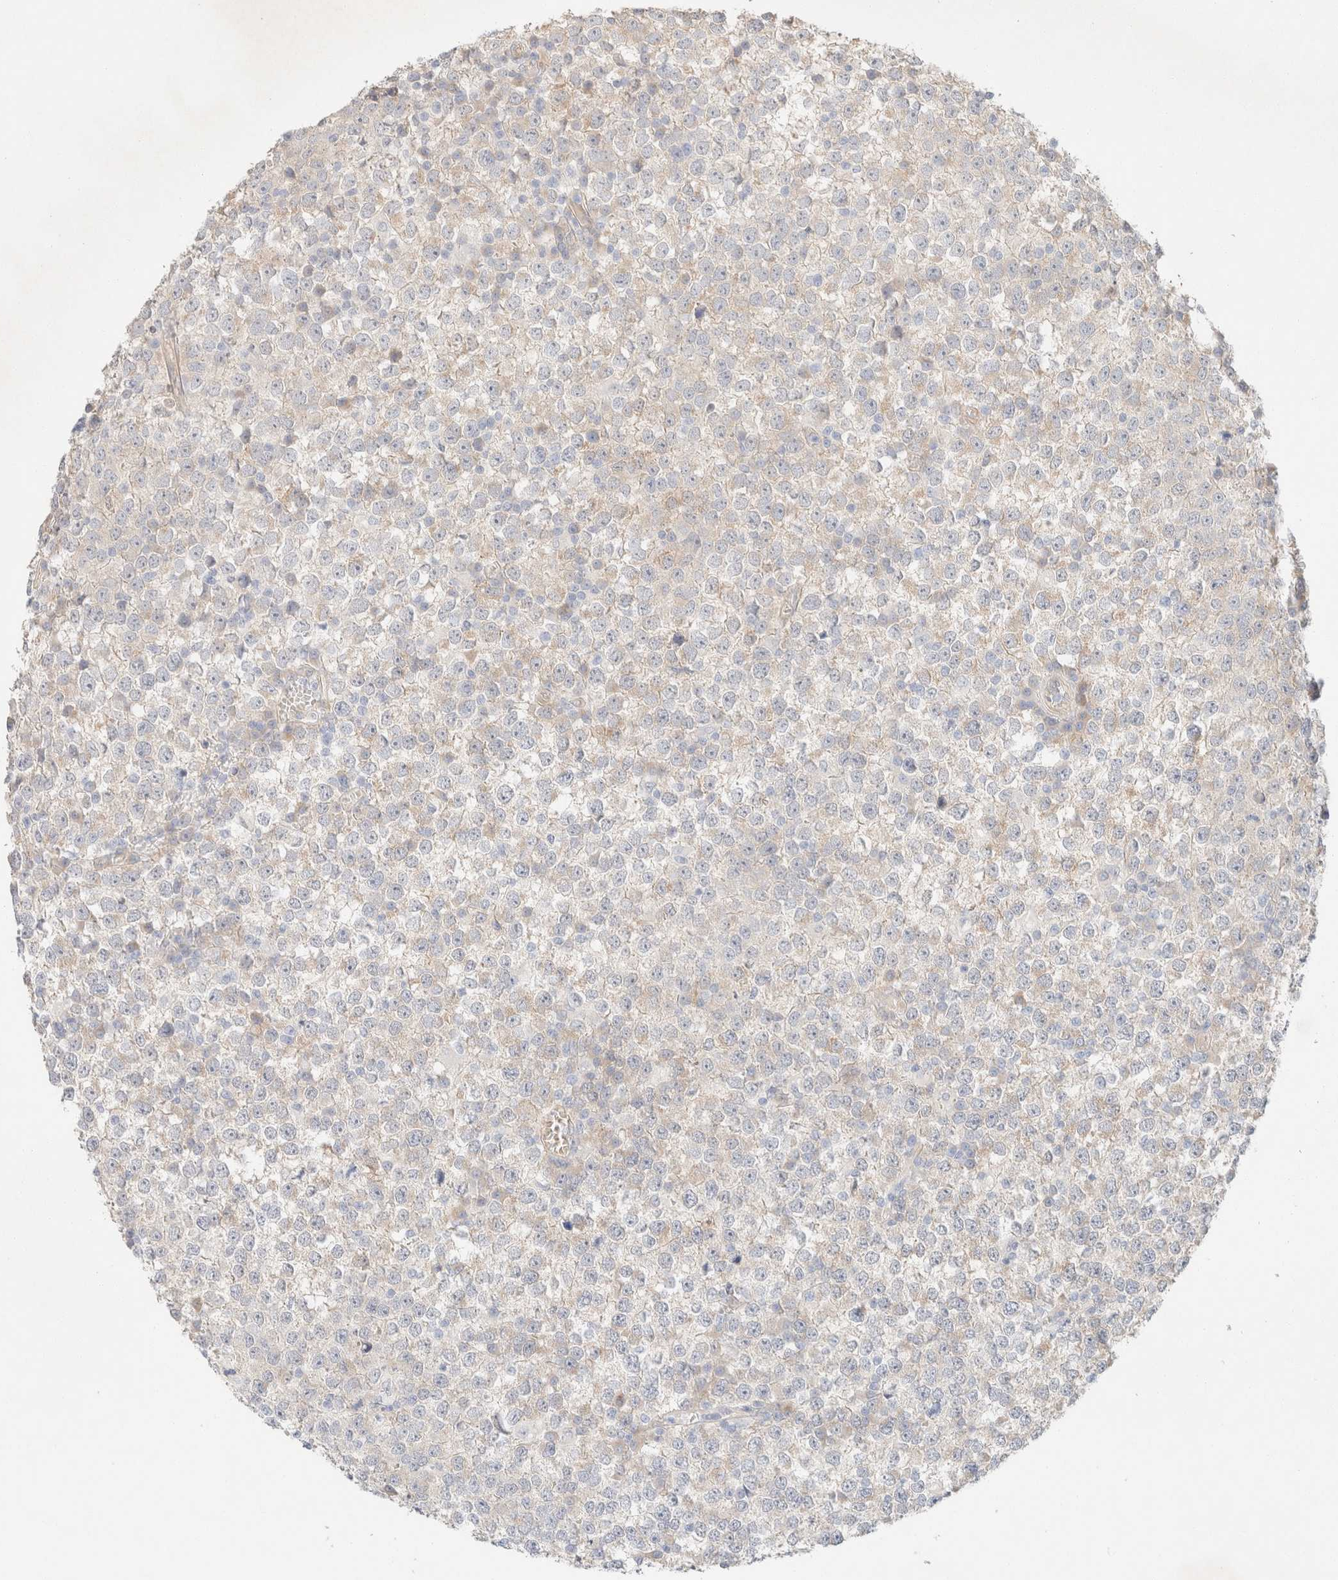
{"staining": {"intensity": "weak", "quantity": "<25%", "location": "cytoplasmic/membranous"}, "tissue": "testis cancer", "cell_type": "Tumor cells", "image_type": "cancer", "snomed": [{"axis": "morphology", "description": "Seminoma, NOS"}, {"axis": "topography", "description": "Testis"}], "caption": "There is no significant staining in tumor cells of testis seminoma.", "gene": "CSNK1E", "patient": {"sex": "male", "age": 65}}